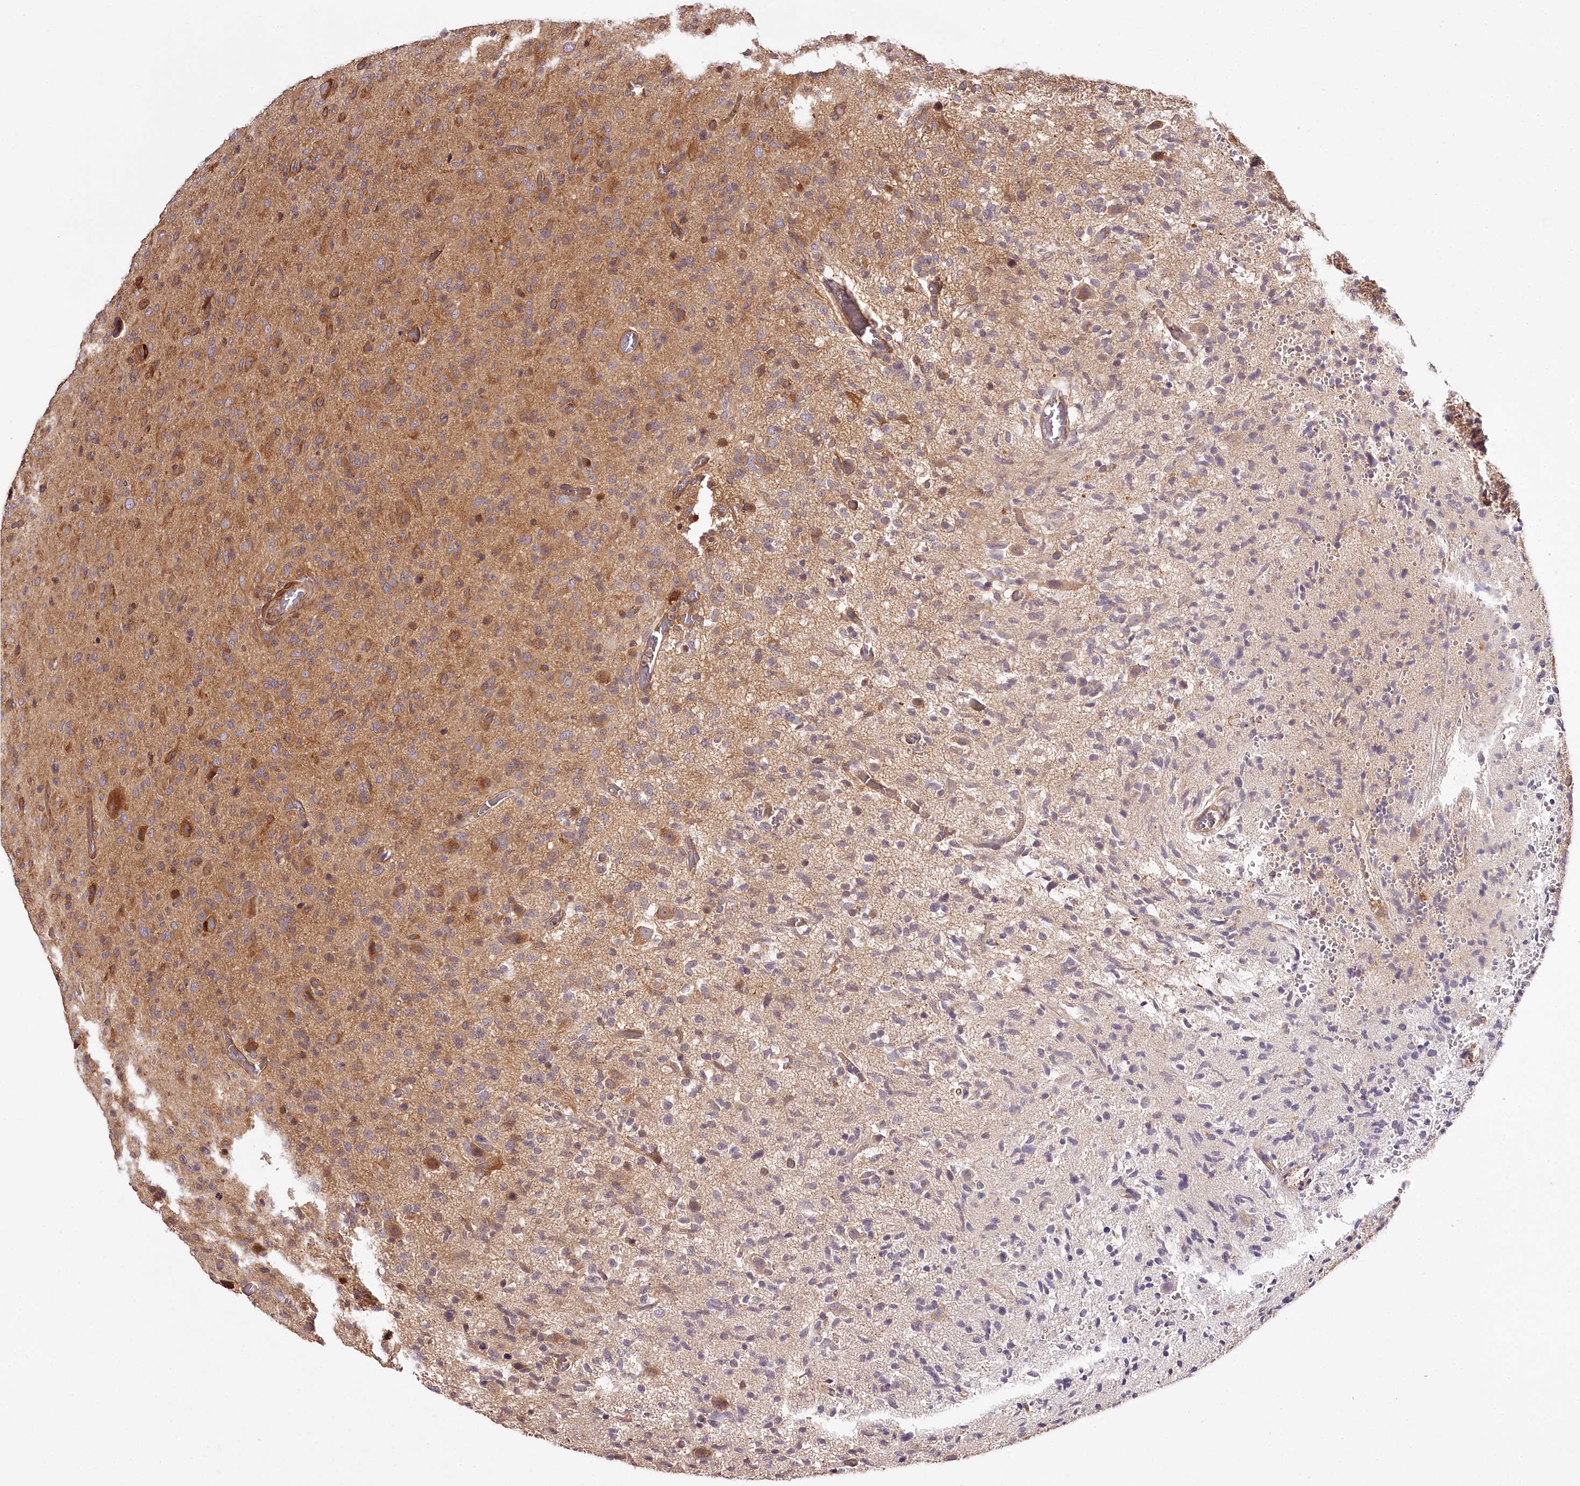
{"staining": {"intensity": "moderate", "quantity": "<25%", "location": "cytoplasmic/membranous"}, "tissue": "glioma", "cell_type": "Tumor cells", "image_type": "cancer", "snomed": [{"axis": "morphology", "description": "Glioma, malignant, High grade"}, {"axis": "topography", "description": "Brain"}], "caption": "Protein analysis of glioma tissue displays moderate cytoplasmic/membranous staining in approximately <25% of tumor cells.", "gene": "TARS1", "patient": {"sex": "female", "age": 57}}